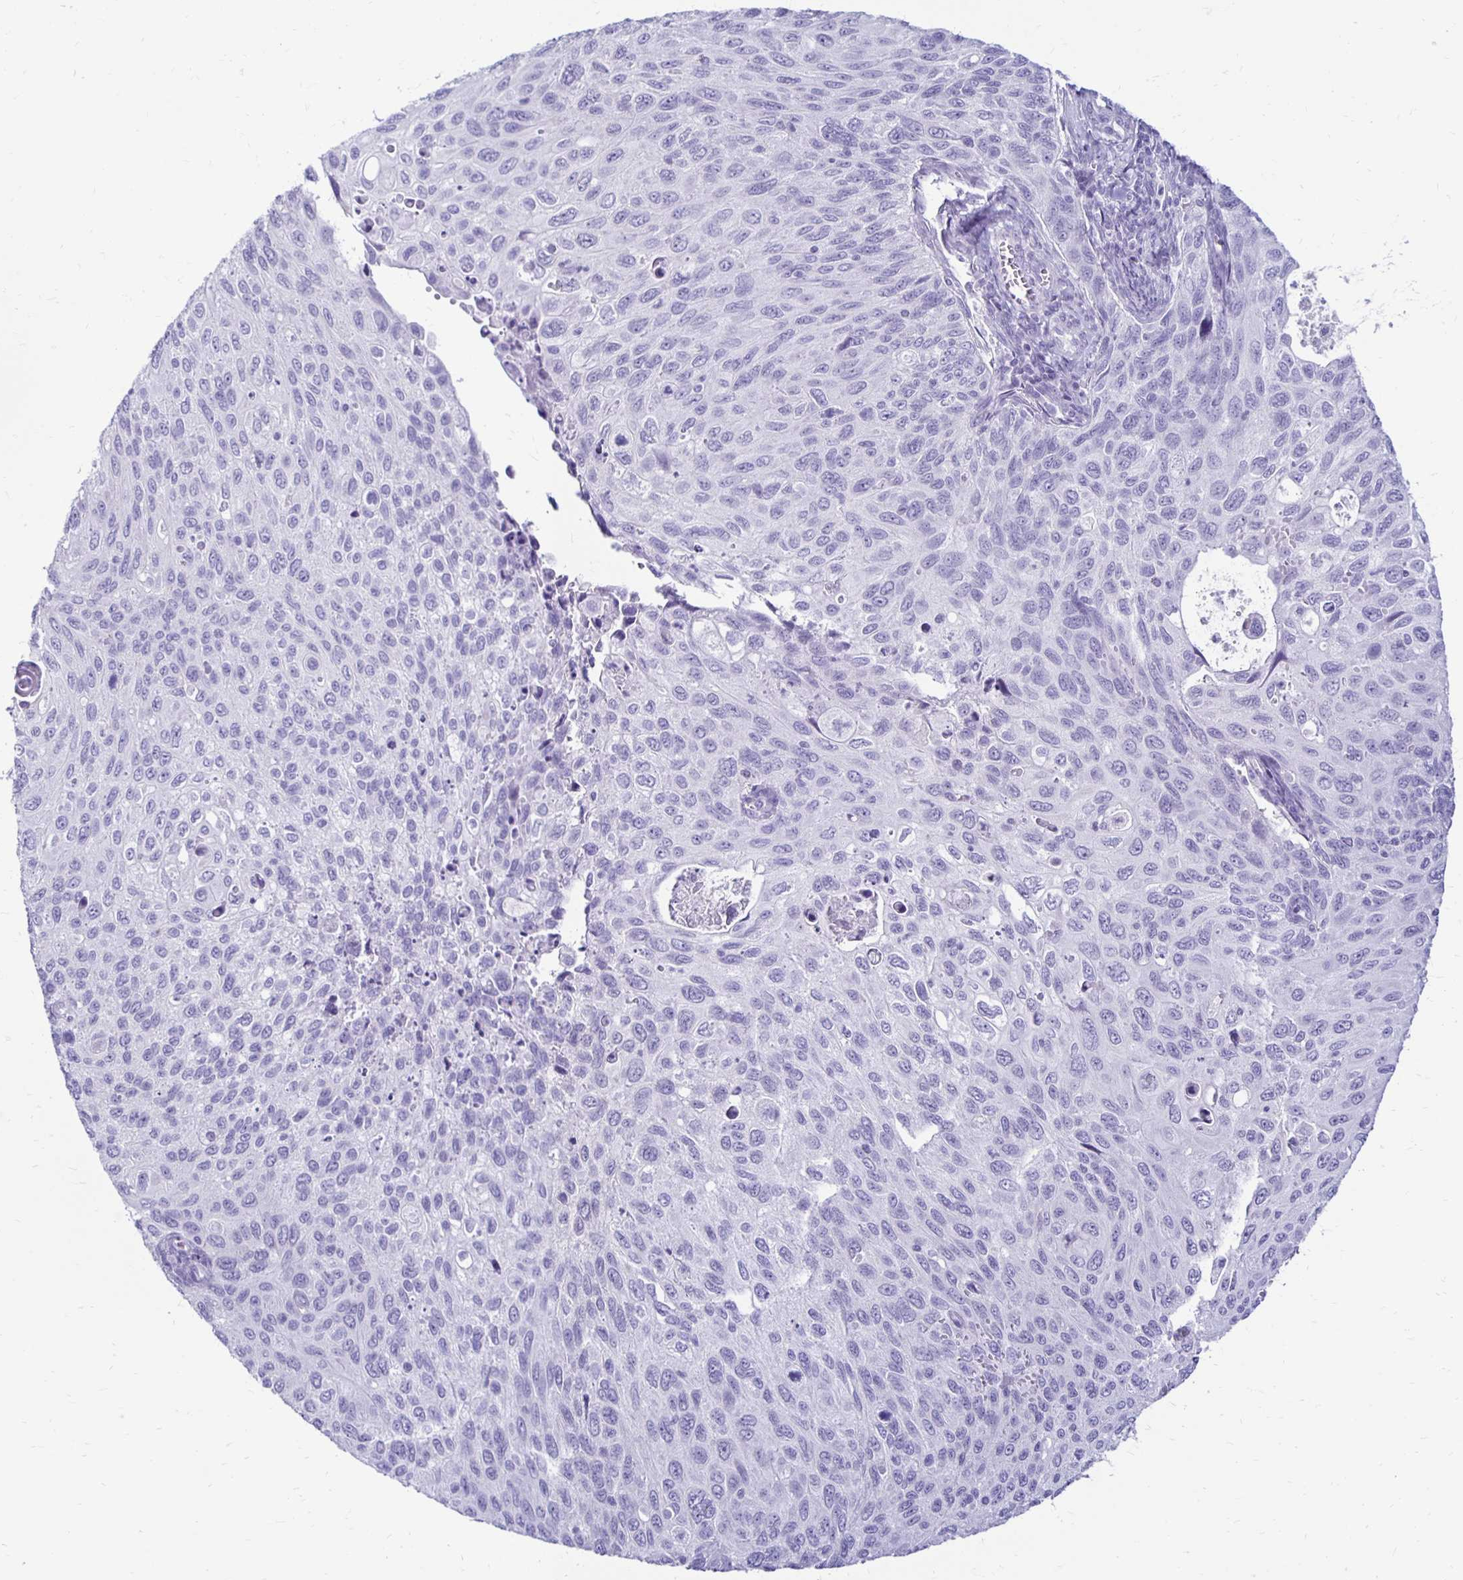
{"staining": {"intensity": "negative", "quantity": "none", "location": "none"}, "tissue": "cervical cancer", "cell_type": "Tumor cells", "image_type": "cancer", "snomed": [{"axis": "morphology", "description": "Squamous cell carcinoma, NOS"}, {"axis": "topography", "description": "Cervix"}], "caption": "Human cervical cancer stained for a protein using immunohistochemistry (IHC) displays no expression in tumor cells.", "gene": "RYR1", "patient": {"sex": "female", "age": 70}}